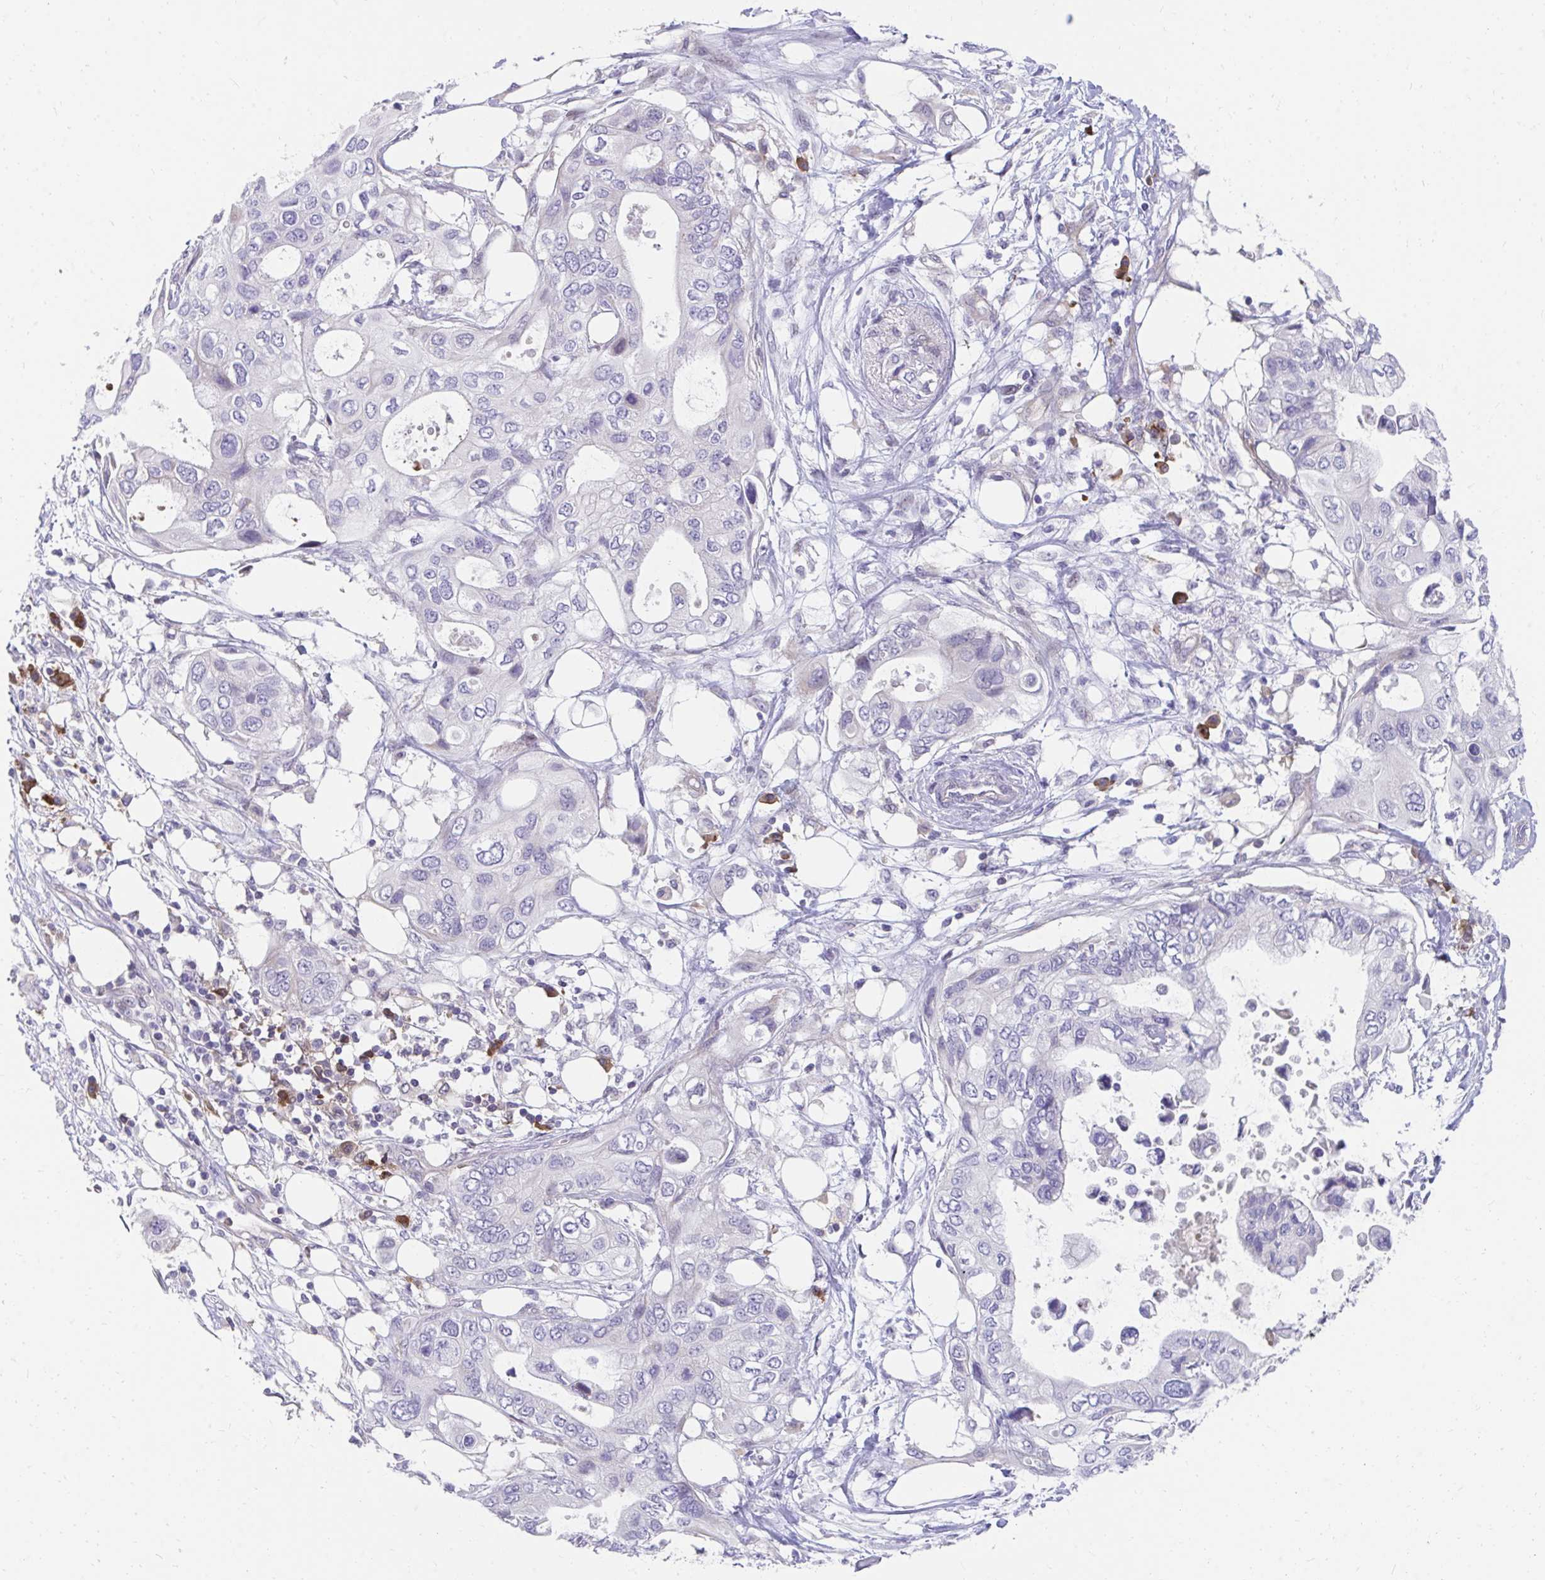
{"staining": {"intensity": "negative", "quantity": "none", "location": "none"}, "tissue": "pancreatic cancer", "cell_type": "Tumor cells", "image_type": "cancer", "snomed": [{"axis": "morphology", "description": "Adenocarcinoma, NOS"}, {"axis": "topography", "description": "Pancreas"}], "caption": "Pancreatic adenocarcinoma was stained to show a protein in brown. There is no significant expression in tumor cells.", "gene": "SLAMF7", "patient": {"sex": "female", "age": 63}}